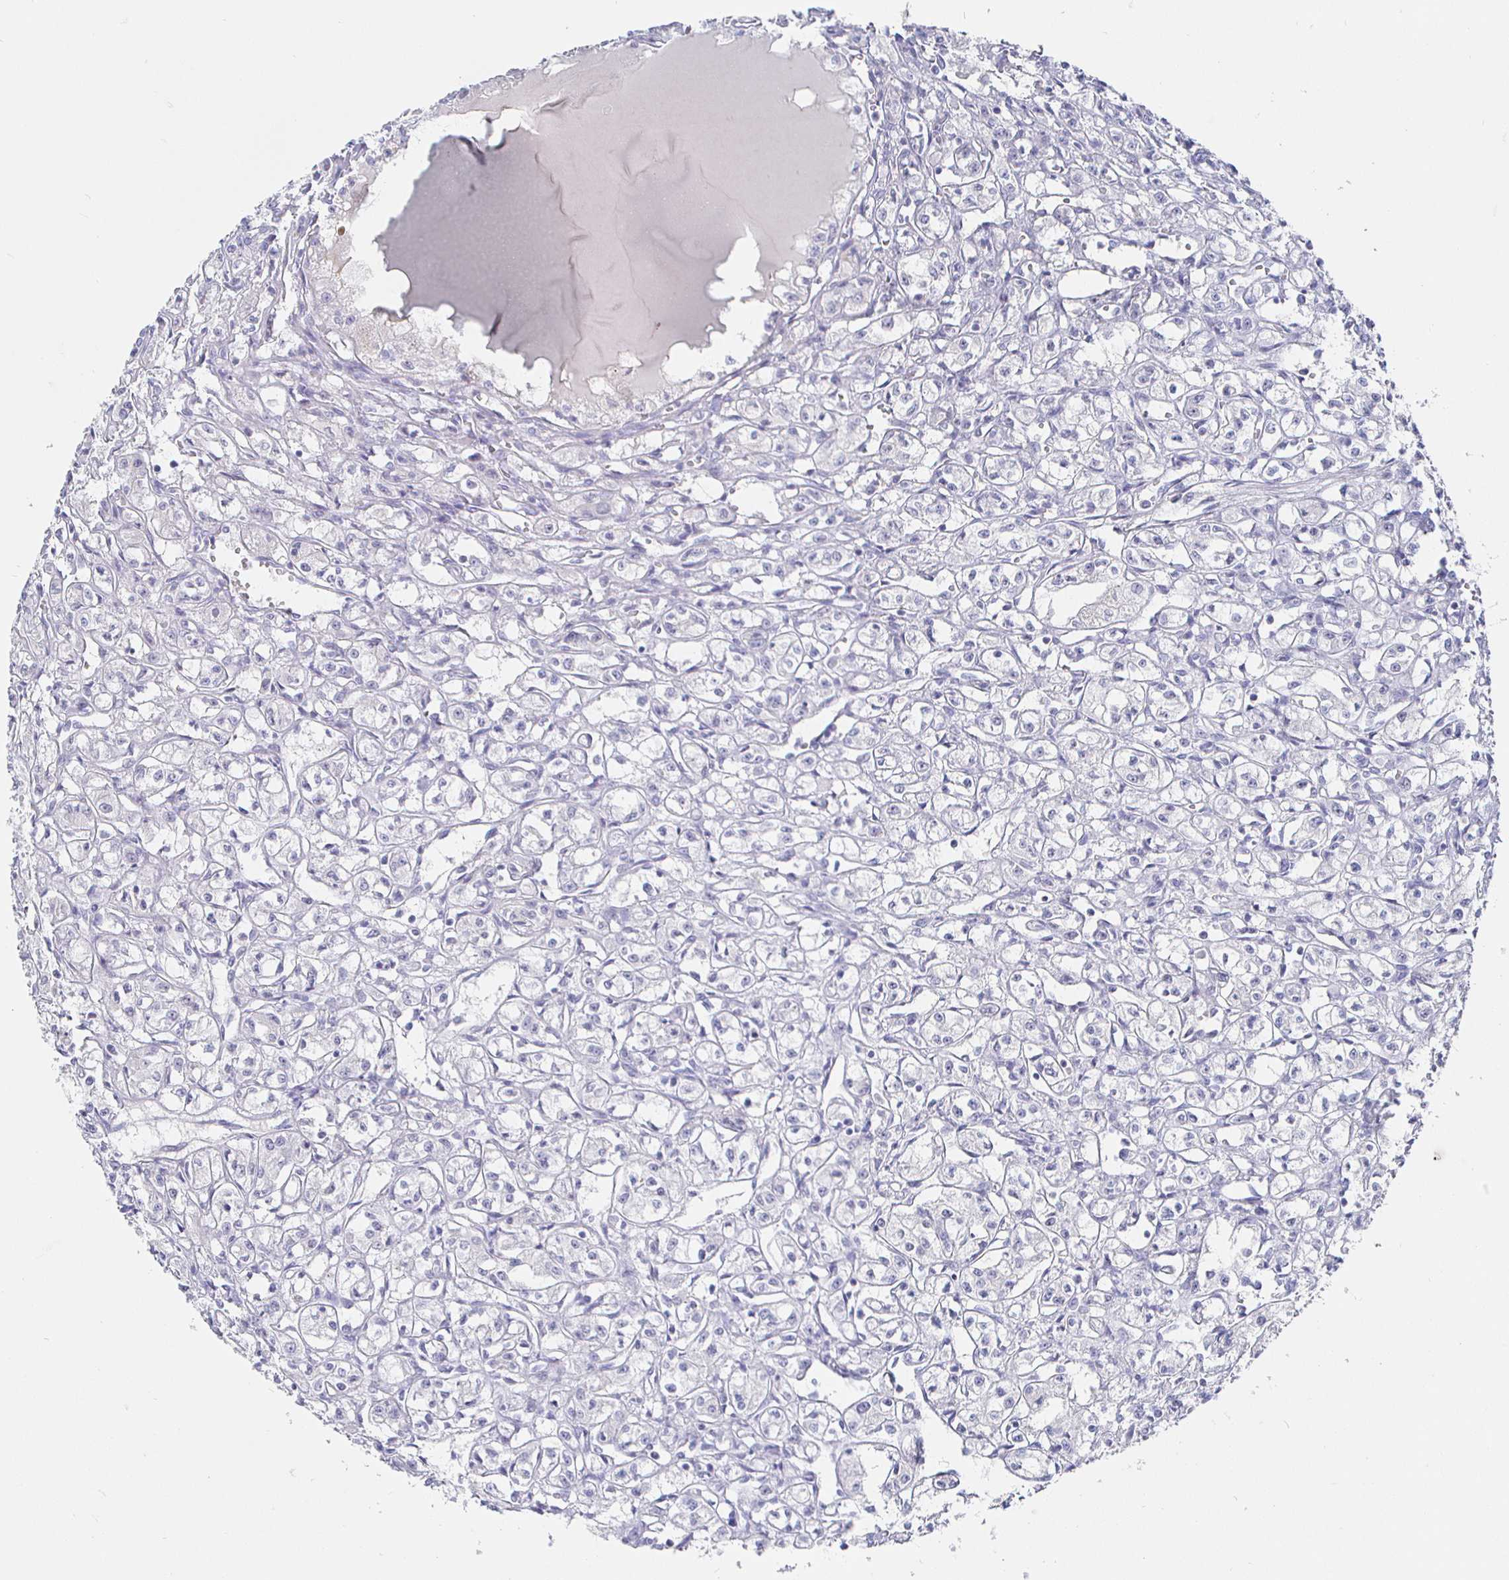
{"staining": {"intensity": "negative", "quantity": "none", "location": "none"}, "tissue": "renal cancer", "cell_type": "Tumor cells", "image_type": "cancer", "snomed": [{"axis": "morphology", "description": "Adenocarcinoma, NOS"}, {"axis": "topography", "description": "Kidney"}], "caption": "This is a image of immunohistochemistry staining of adenocarcinoma (renal), which shows no positivity in tumor cells. (Stains: DAB immunohistochemistry with hematoxylin counter stain, Microscopy: brightfield microscopy at high magnification).", "gene": "LRRC23", "patient": {"sex": "male", "age": 56}}